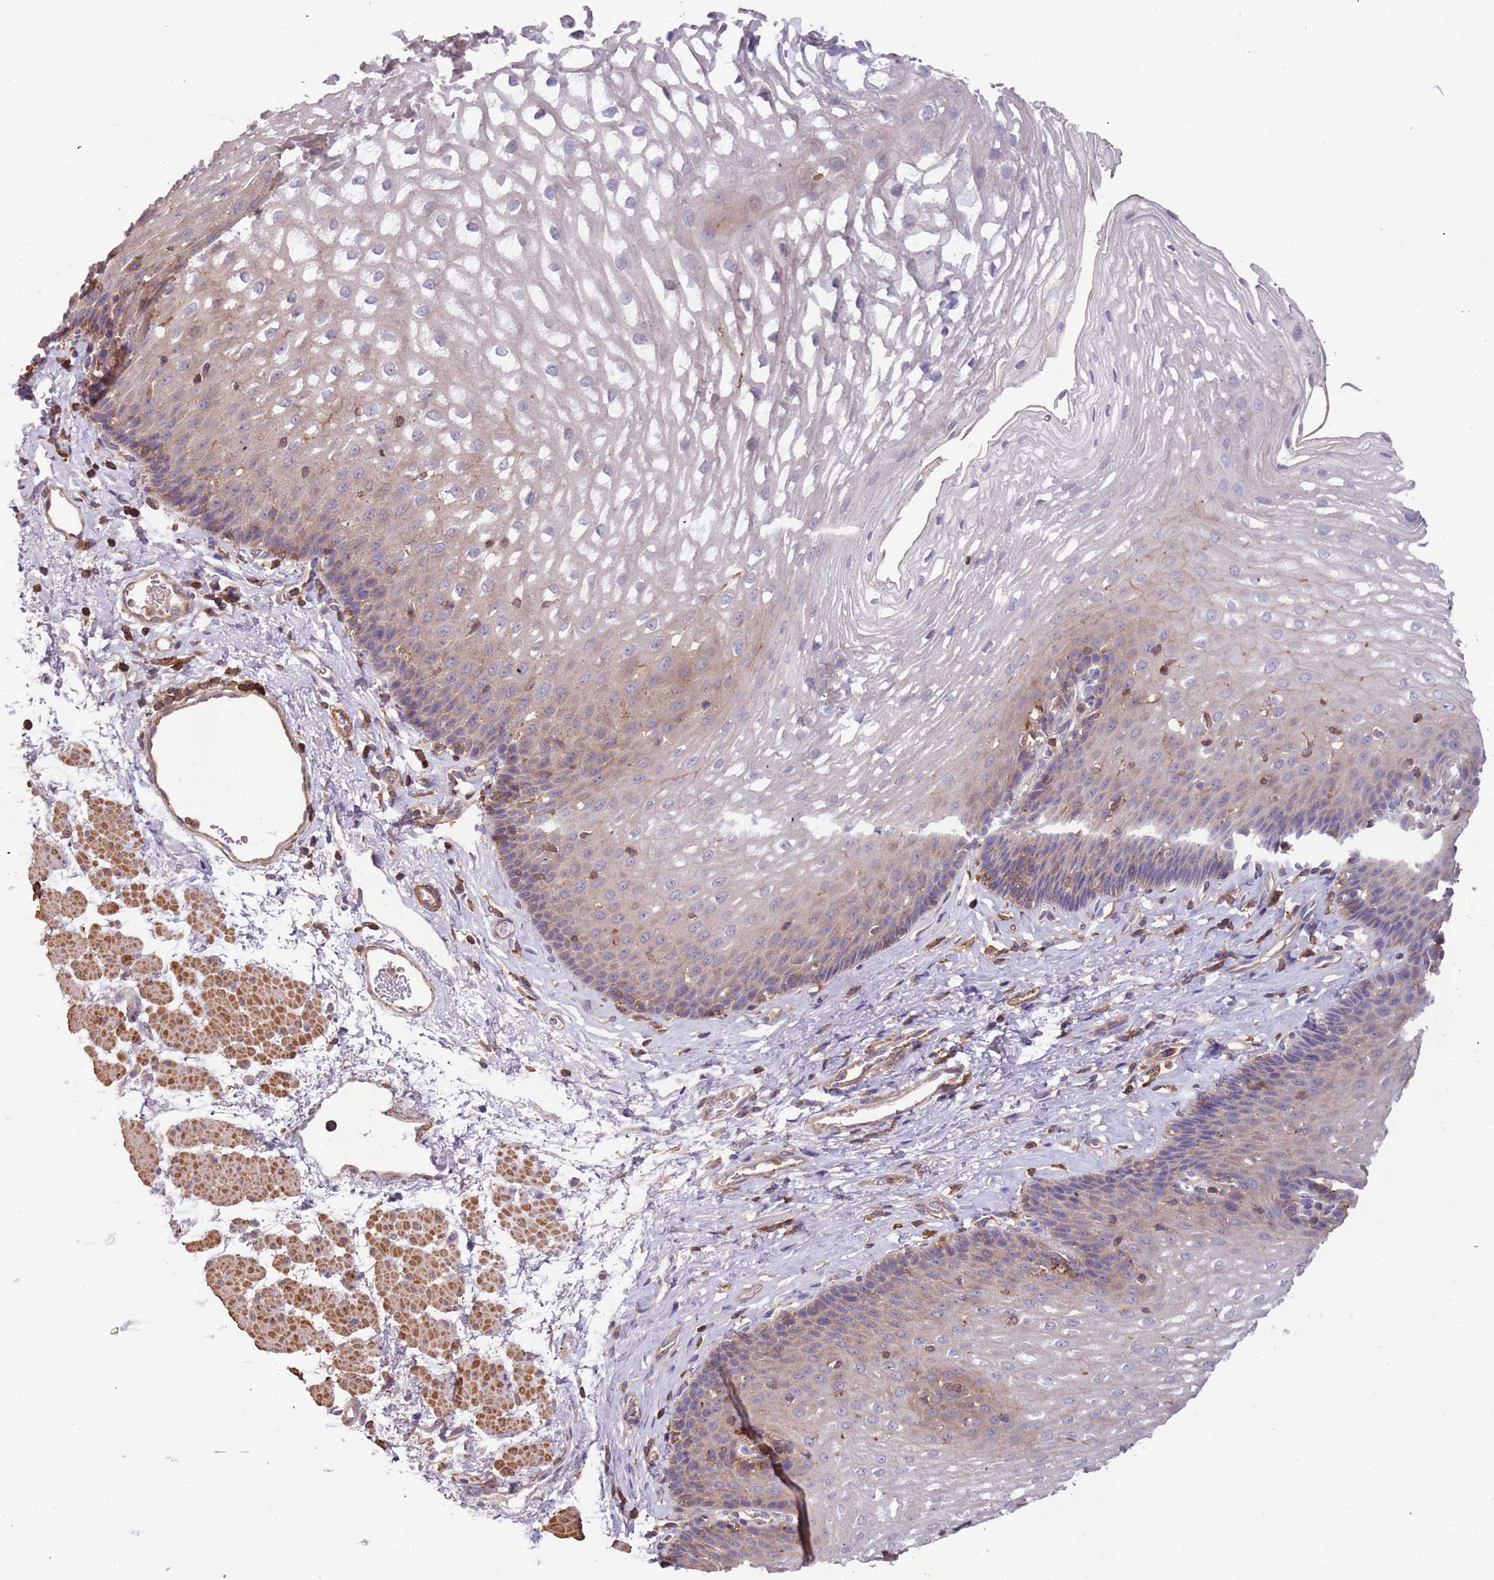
{"staining": {"intensity": "negative", "quantity": "none", "location": "none"}, "tissue": "esophagus", "cell_type": "Squamous epithelial cells", "image_type": "normal", "snomed": [{"axis": "morphology", "description": "Normal tissue, NOS"}, {"axis": "topography", "description": "Esophagus"}], "caption": "Squamous epithelial cells show no significant protein positivity in benign esophagus.", "gene": "SYT4", "patient": {"sex": "female", "age": 66}}